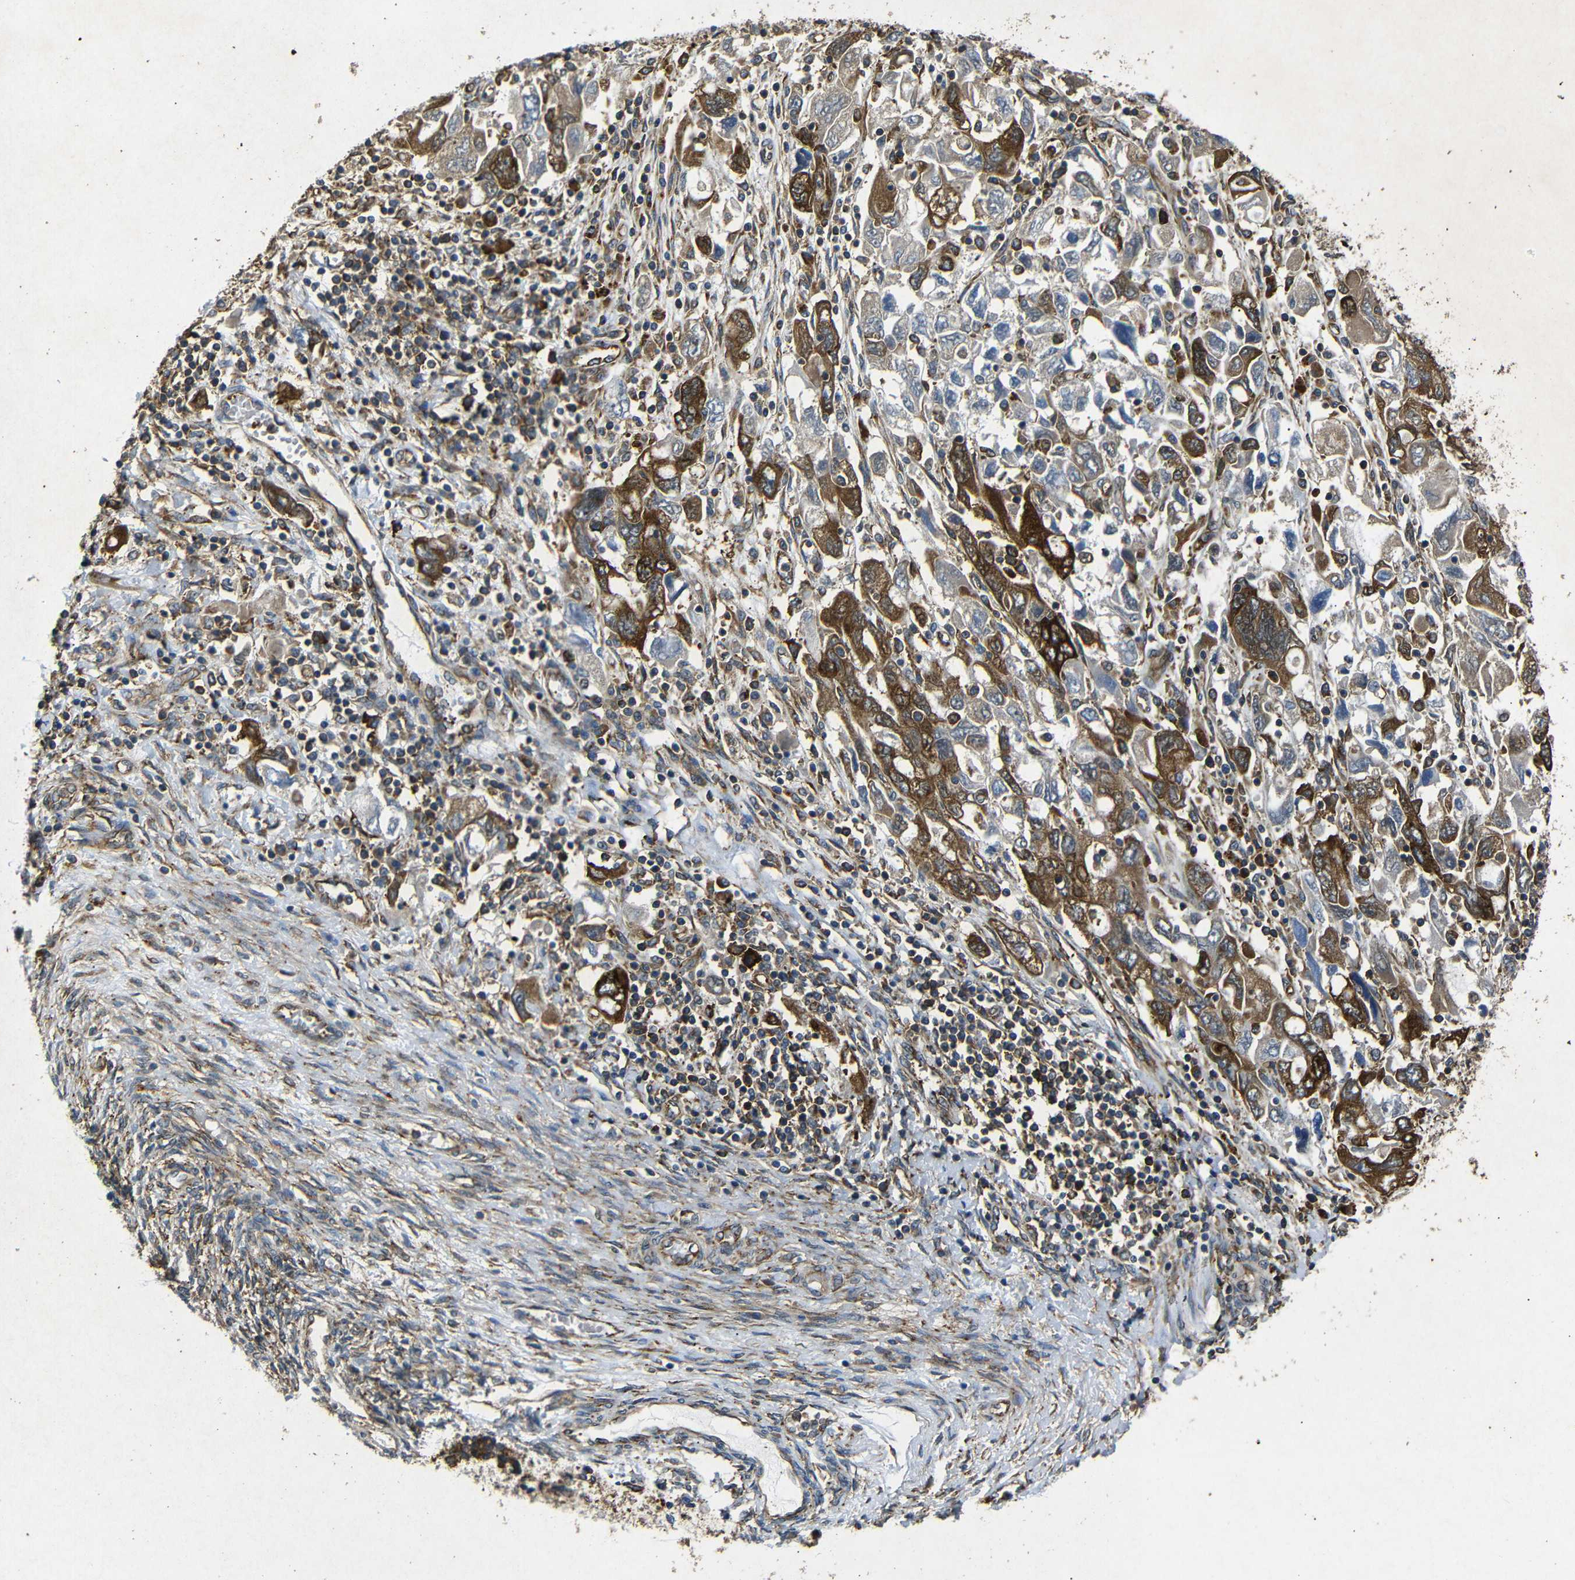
{"staining": {"intensity": "strong", "quantity": ">75%", "location": "cytoplasmic/membranous"}, "tissue": "ovarian cancer", "cell_type": "Tumor cells", "image_type": "cancer", "snomed": [{"axis": "morphology", "description": "Carcinoma, NOS"}, {"axis": "morphology", "description": "Cystadenocarcinoma, serous, NOS"}, {"axis": "topography", "description": "Ovary"}], "caption": "Ovarian cancer (serous cystadenocarcinoma) was stained to show a protein in brown. There is high levels of strong cytoplasmic/membranous staining in about >75% of tumor cells.", "gene": "BTF3", "patient": {"sex": "female", "age": 69}}